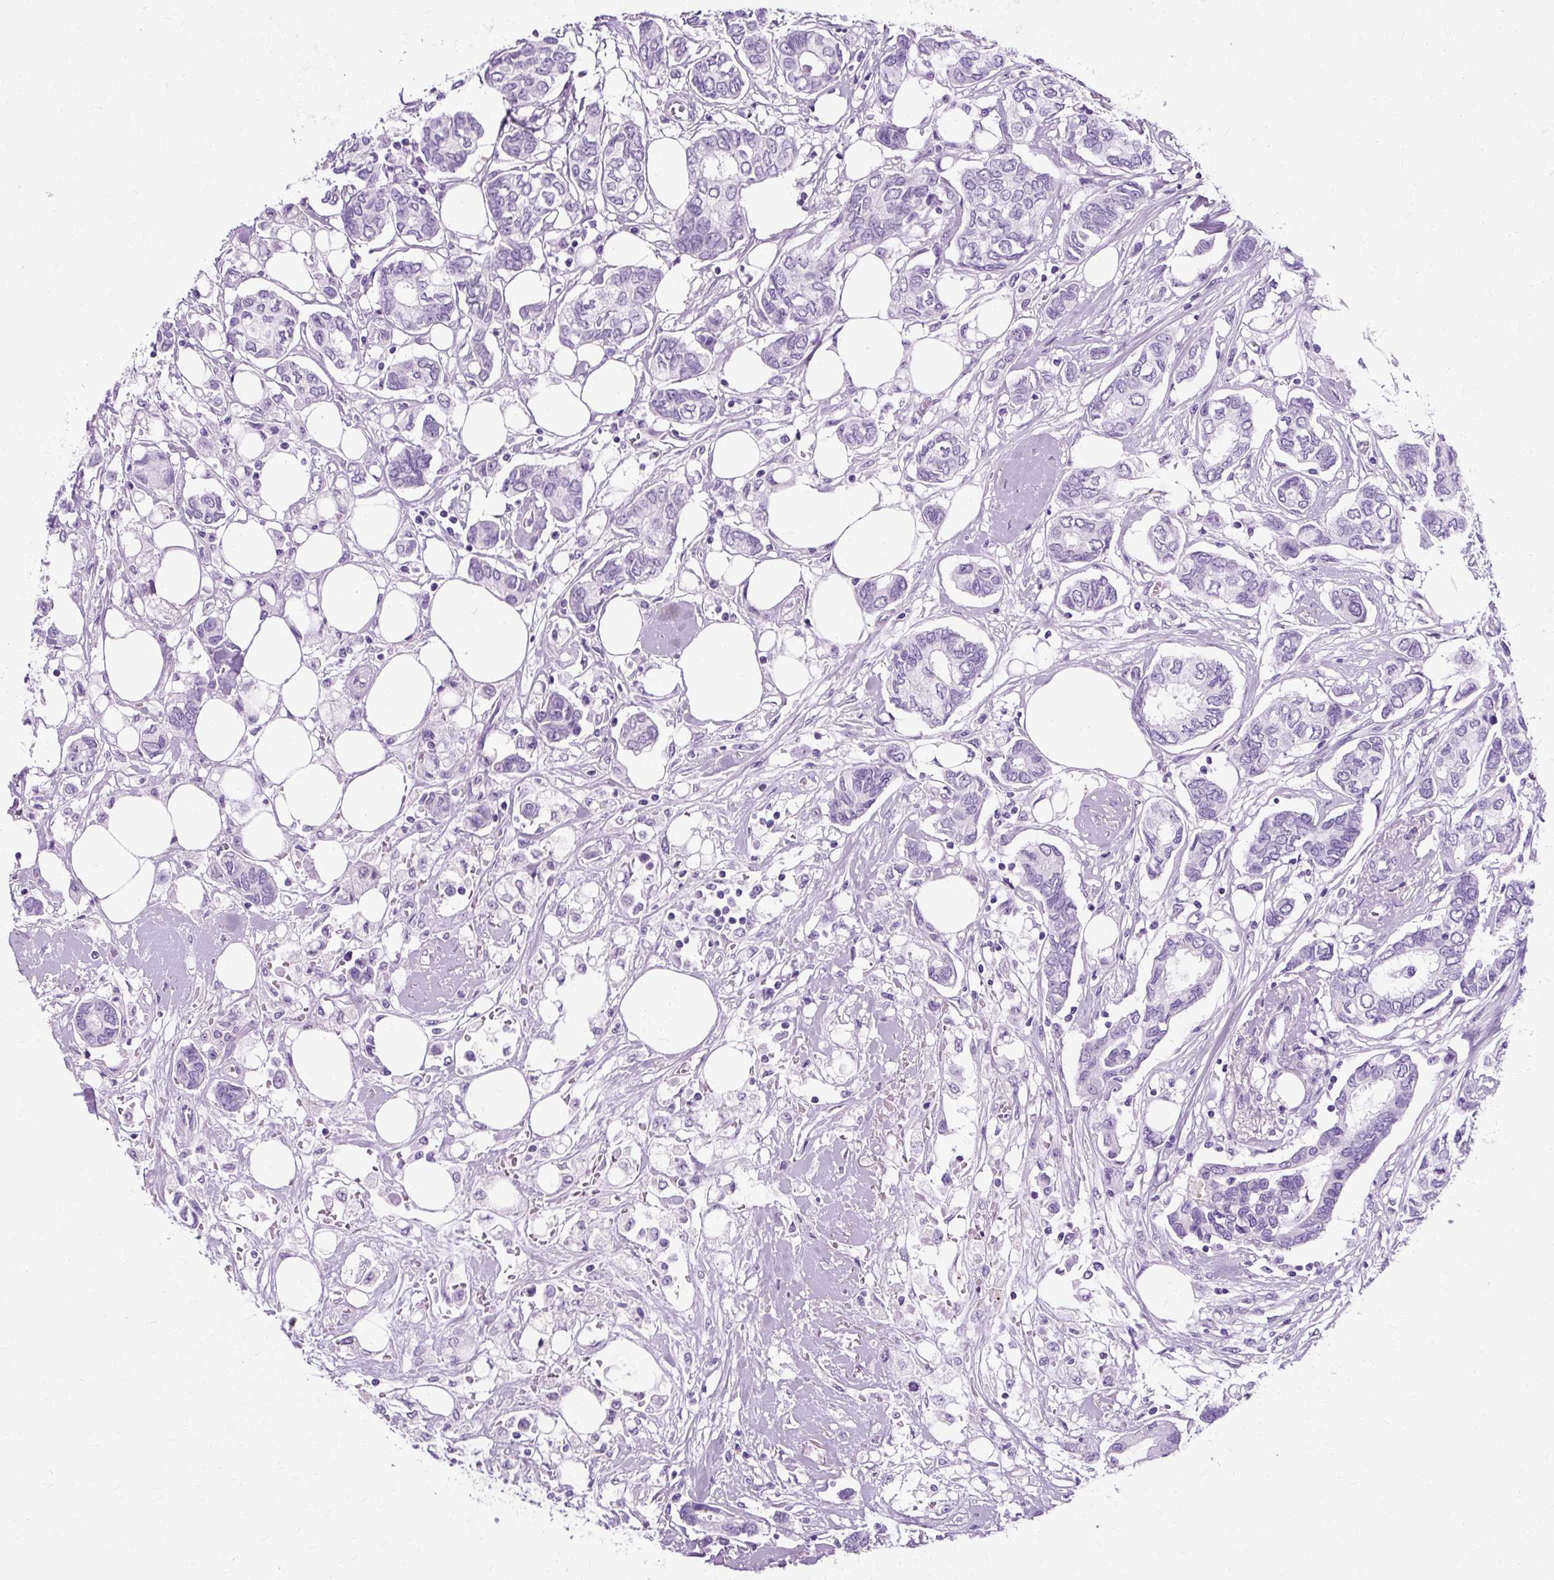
{"staining": {"intensity": "negative", "quantity": "none", "location": "none"}, "tissue": "breast cancer", "cell_type": "Tumor cells", "image_type": "cancer", "snomed": [{"axis": "morphology", "description": "Duct carcinoma"}, {"axis": "topography", "description": "Breast"}], "caption": "The histopathology image demonstrates no significant positivity in tumor cells of breast intraductal carcinoma.", "gene": "TMEM89", "patient": {"sex": "female", "age": 73}}